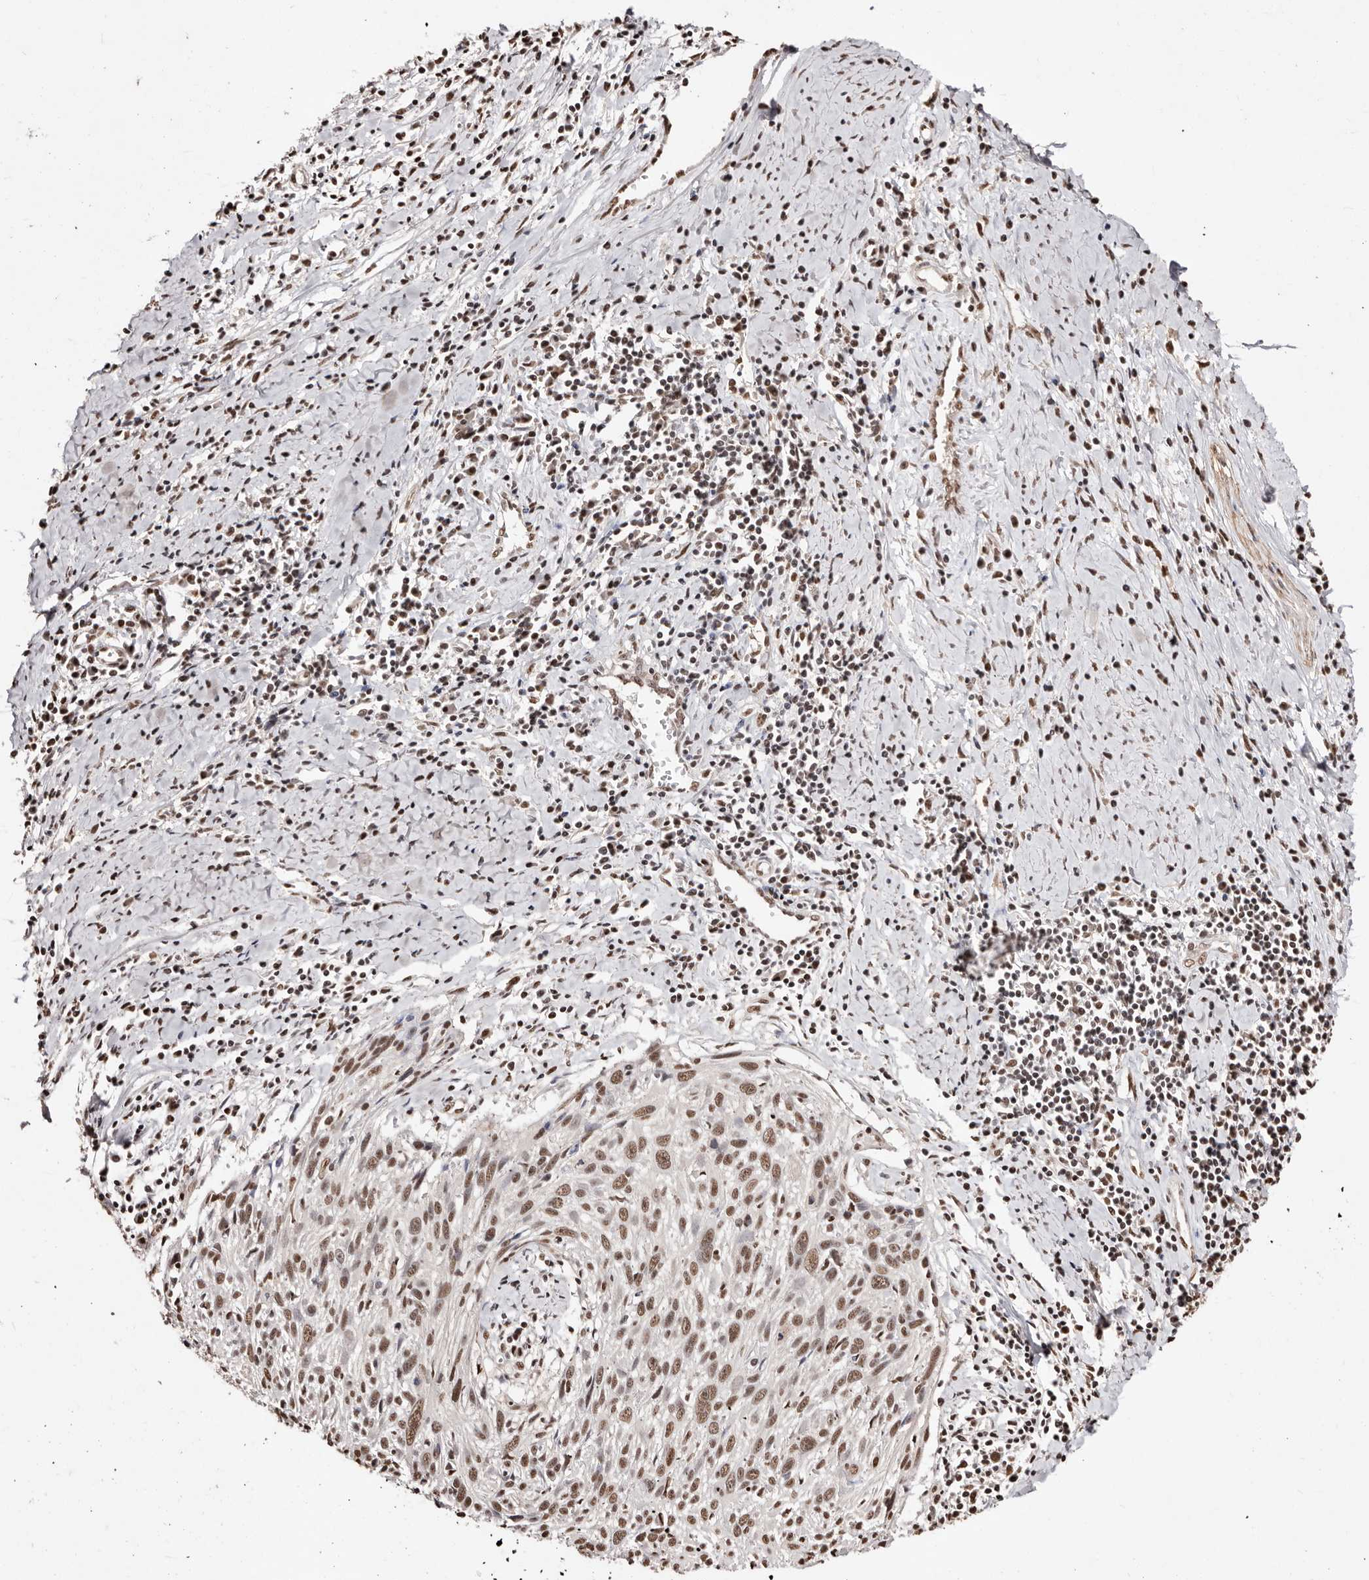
{"staining": {"intensity": "moderate", "quantity": ">75%", "location": "nuclear"}, "tissue": "cervical cancer", "cell_type": "Tumor cells", "image_type": "cancer", "snomed": [{"axis": "morphology", "description": "Squamous cell carcinoma, NOS"}, {"axis": "topography", "description": "Cervix"}], "caption": "Approximately >75% of tumor cells in cervical cancer (squamous cell carcinoma) show moderate nuclear protein positivity as visualized by brown immunohistochemical staining.", "gene": "BICRAL", "patient": {"sex": "female", "age": 51}}